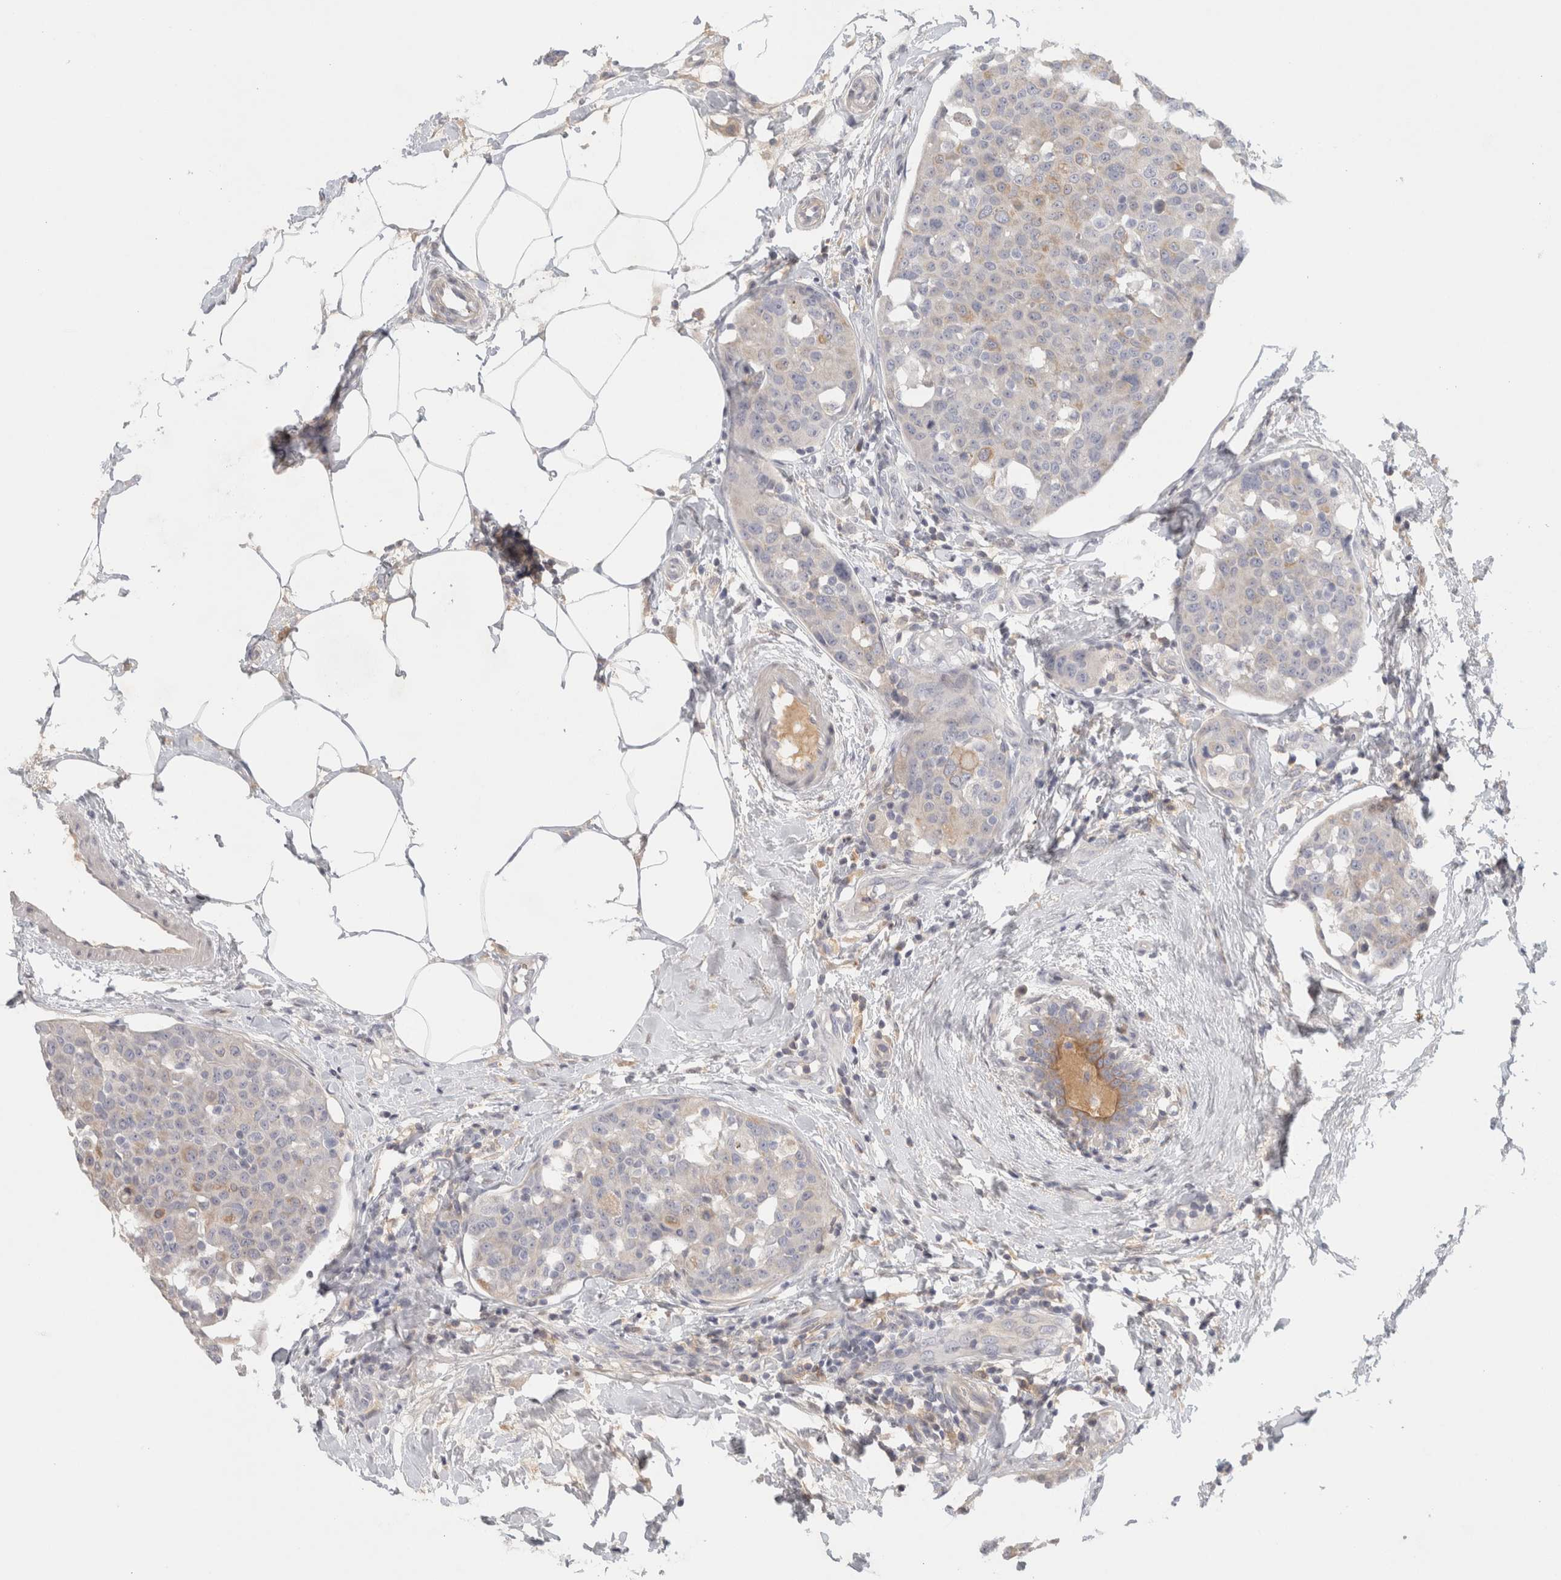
{"staining": {"intensity": "weak", "quantity": "<25%", "location": "cytoplasmic/membranous"}, "tissue": "breast cancer", "cell_type": "Tumor cells", "image_type": "cancer", "snomed": [{"axis": "morphology", "description": "Normal tissue, NOS"}, {"axis": "morphology", "description": "Duct carcinoma"}, {"axis": "topography", "description": "Breast"}], "caption": "A micrograph of human breast intraductal carcinoma is negative for staining in tumor cells.", "gene": "STK31", "patient": {"sex": "female", "age": 37}}